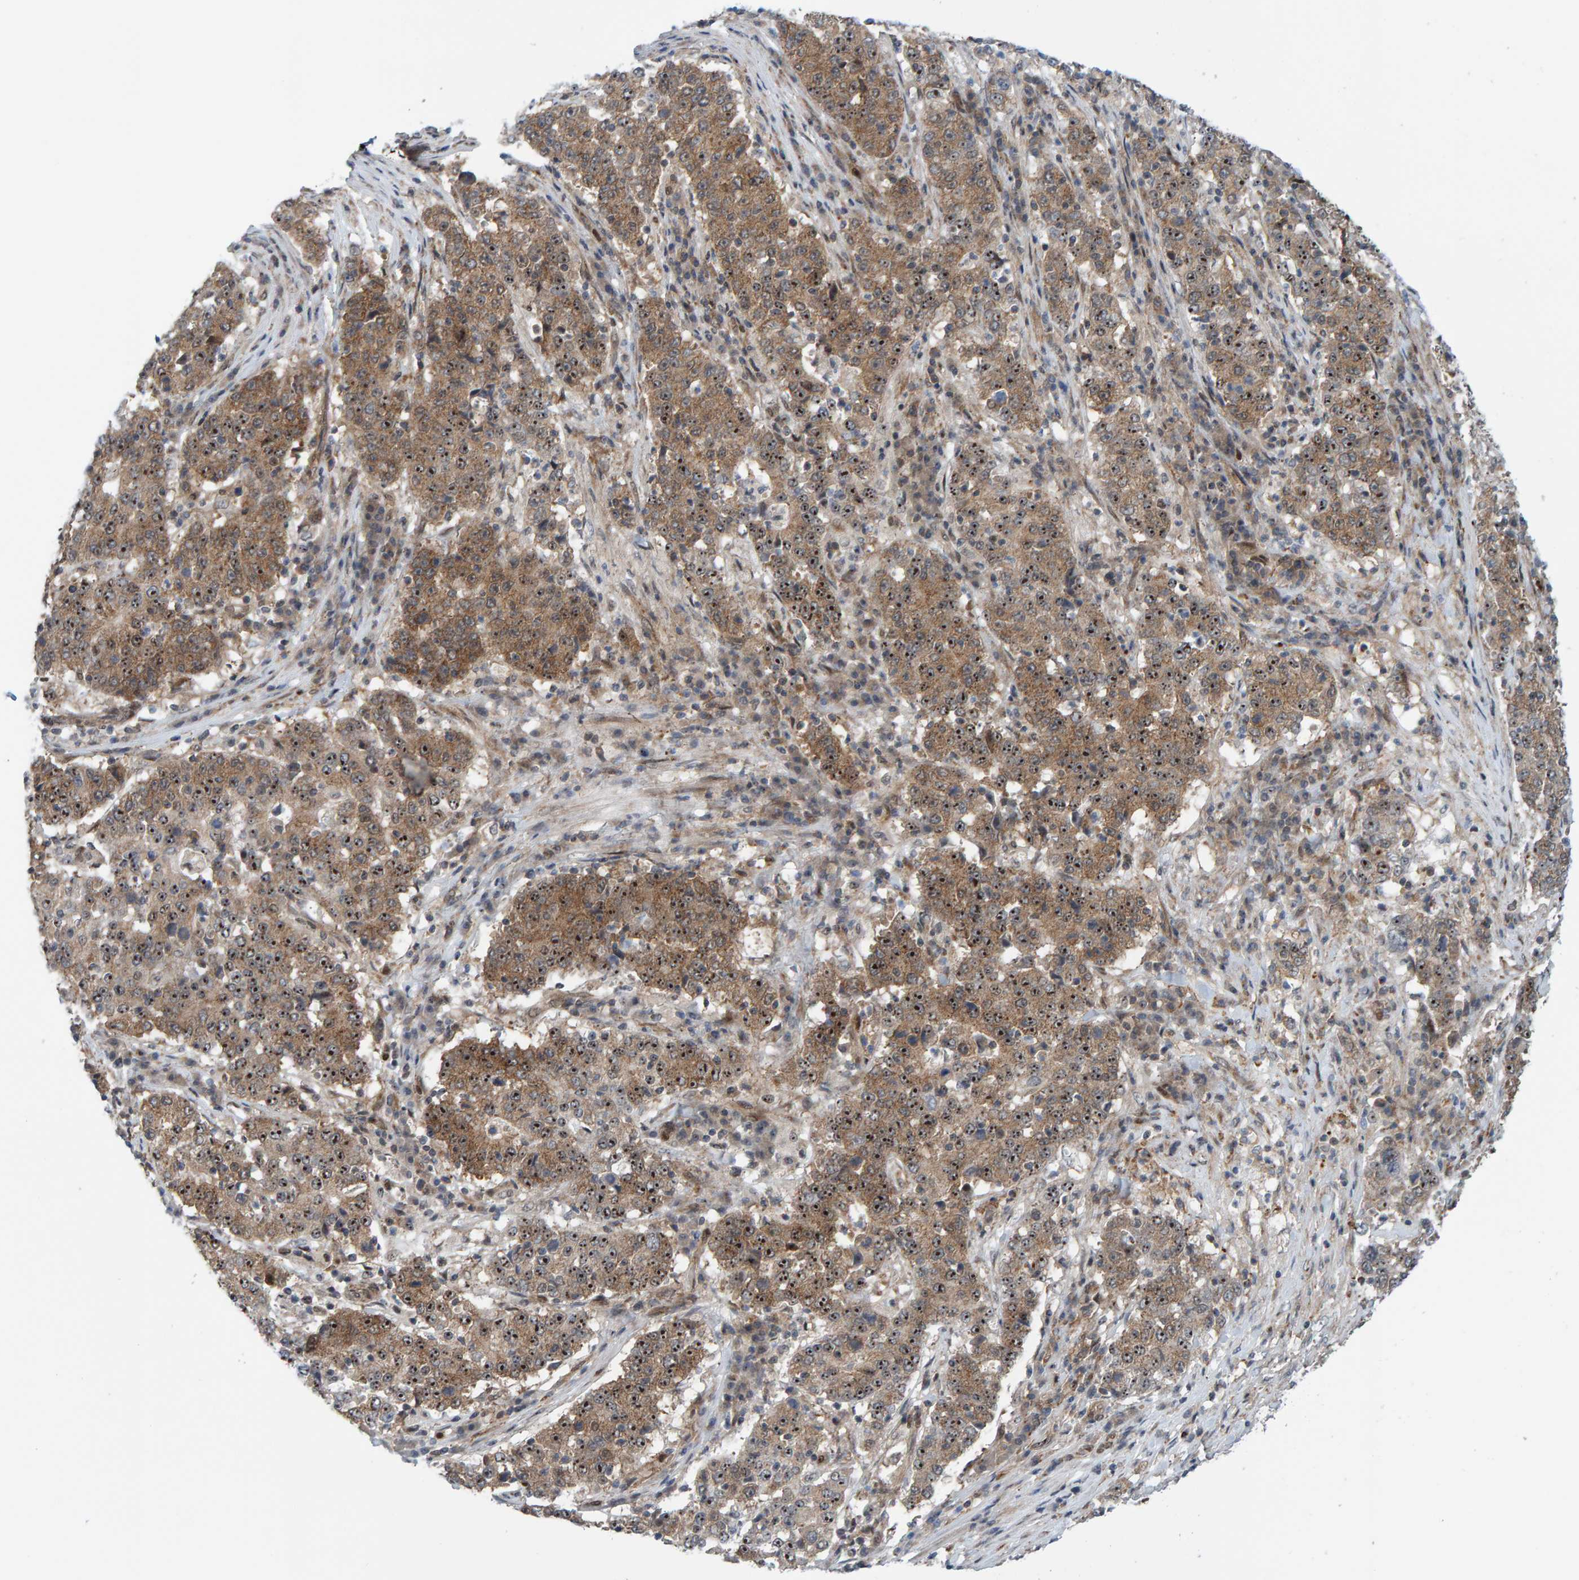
{"staining": {"intensity": "moderate", "quantity": ">75%", "location": "cytoplasmic/membranous,nuclear"}, "tissue": "stomach cancer", "cell_type": "Tumor cells", "image_type": "cancer", "snomed": [{"axis": "morphology", "description": "Adenocarcinoma, NOS"}, {"axis": "topography", "description": "Stomach"}], "caption": "Human stomach cancer (adenocarcinoma) stained with a protein marker displays moderate staining in tumor cells.", "gene": "ZNF366", "patient": {"sex": "male", "age": 59}}